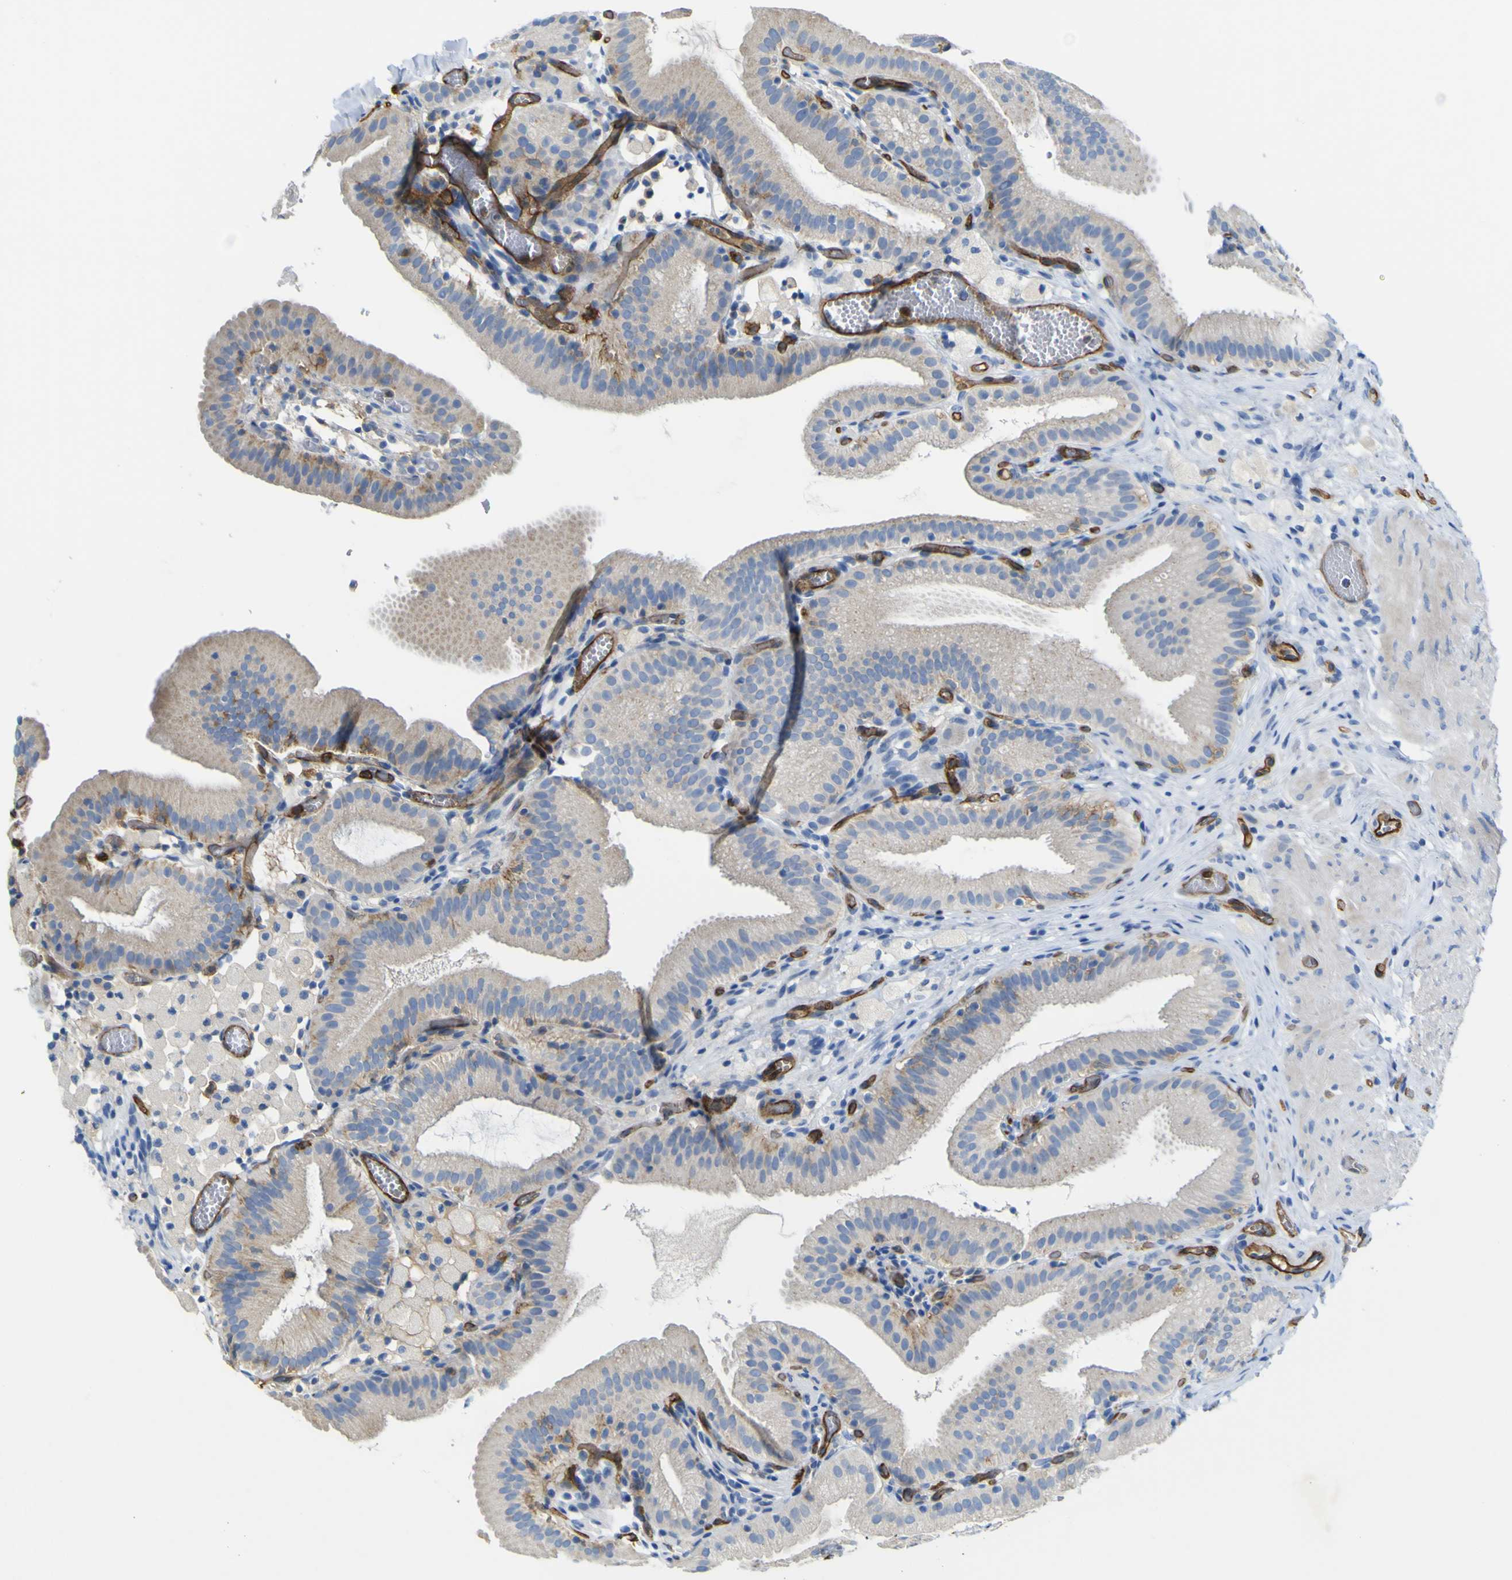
{"staining": {"intensity": "weak", "quantity": "<25%", "location": "cytoplasmic/membranous"}, "tissue": "gallbladder", "cell_type": "Glandular cells", "image_type": "normal", "snomed": [{"axis": "morphology", "description": "Normal tissue, NOS"}, {"axis": "topography", "description": "Gallbladder"}], "caption": "High magnification brightfield microscopy of normal gallbladder stained with DAB (brown) and counterstained with hematoxylin (blue): glandular cells show no significant expression. Nuclei are stained in blue.", "gene": "CD93", "patient": {"sex": "male", "age": 54}}